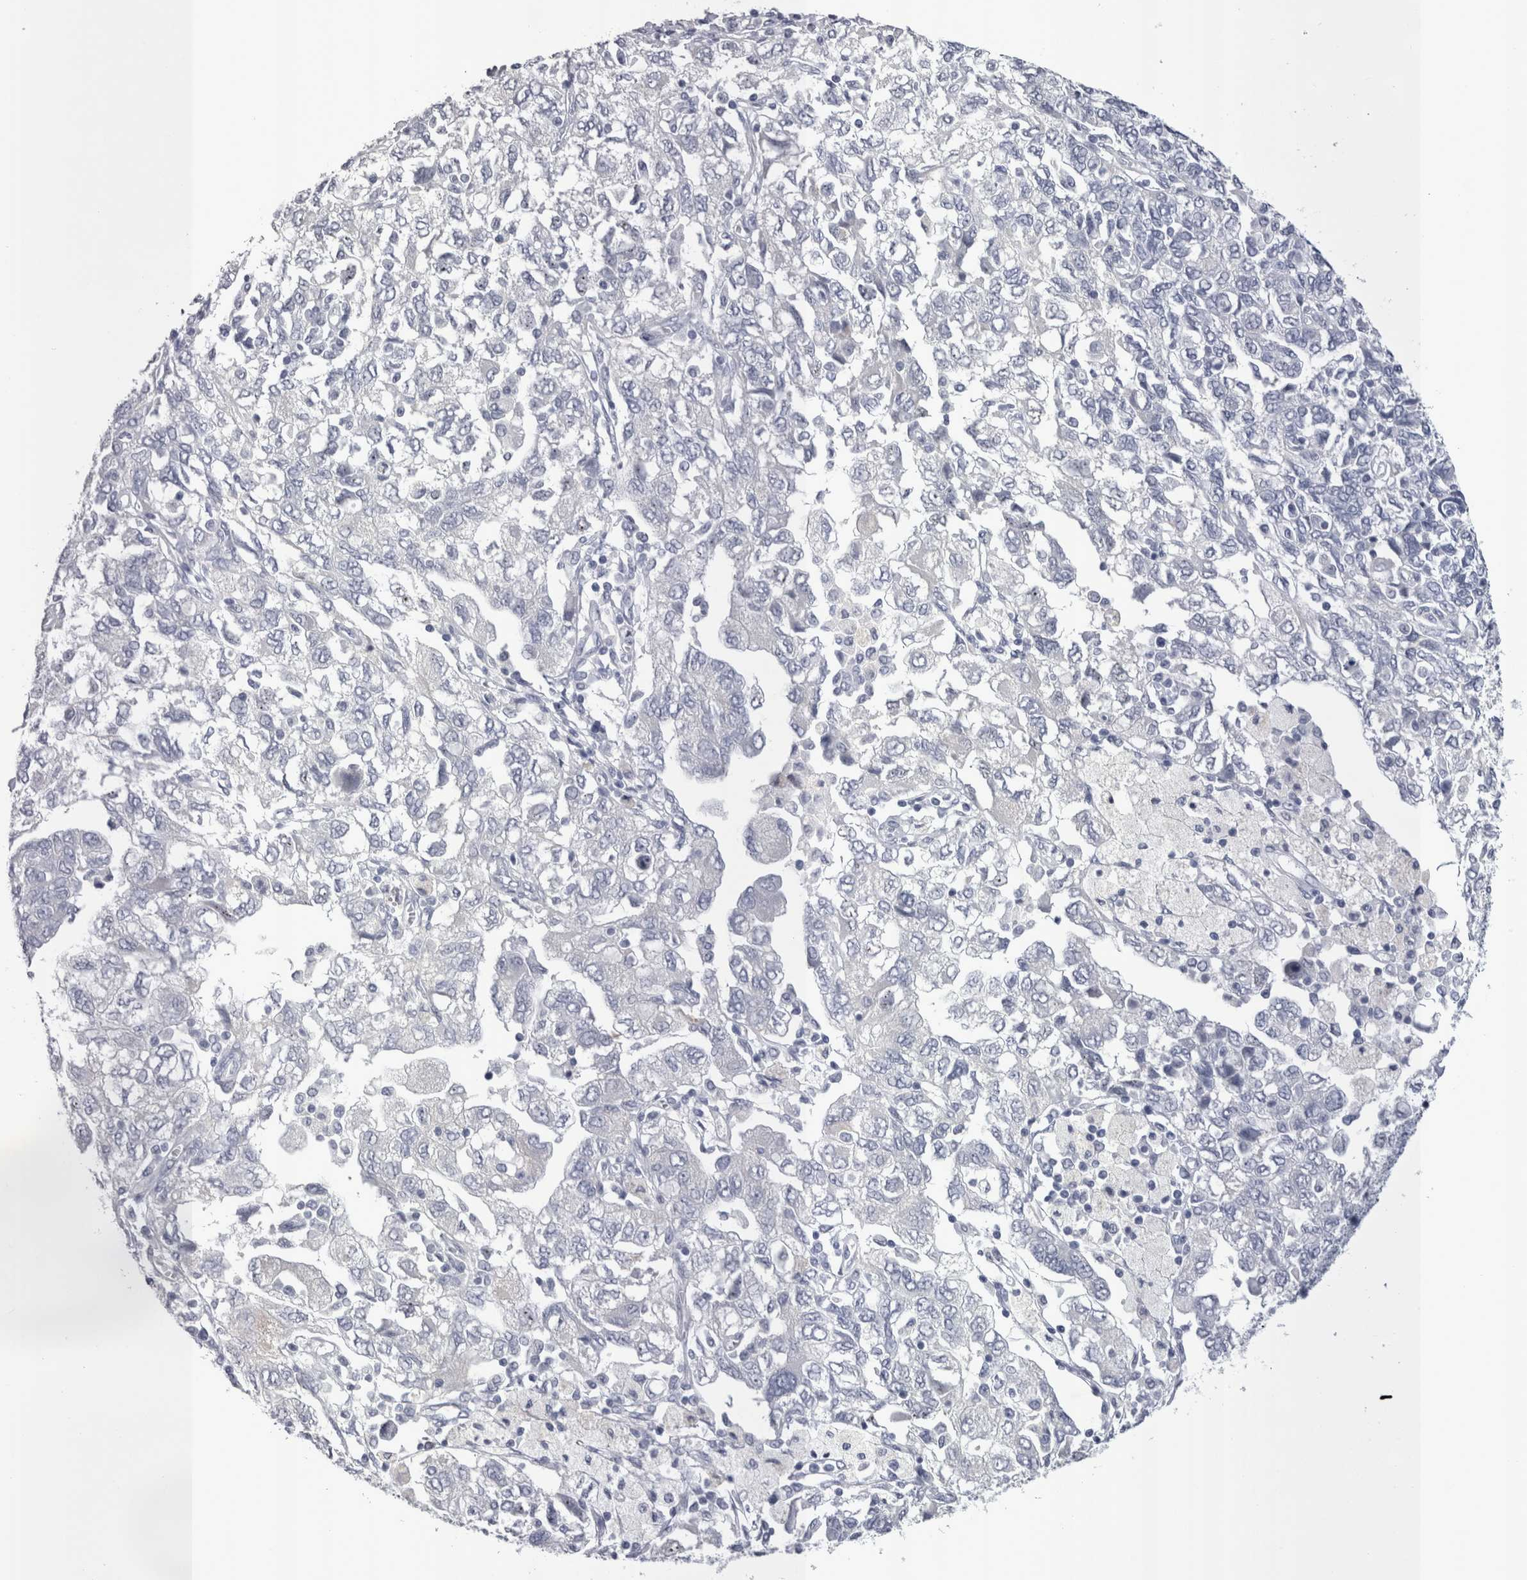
{"staining": {"intensity": "negative", "quantity": "none", "location": "none"}, "tissue": "ovarian cancer", "cell_type": "Tumor cells", "image_type": "cancer", "snomed": [{"axis": "morphology", "description": "Carcinoma, NOS"}, {"axis": "morphology", "description": "Cystadenocarcinoma, serous, NOS"}, {"axis": "topography", "description": "Ovary"}], "caption": "DAB (3,3'-diaminobenzidine) immunohistochemical staining of ovarian carcinoma reveals no significant positivity in tumor cells. (Brightfield microscopy of DAB IHC at high magnification).", "gene": "PWP2", "patient": {"sex": "female", "age": 69}}